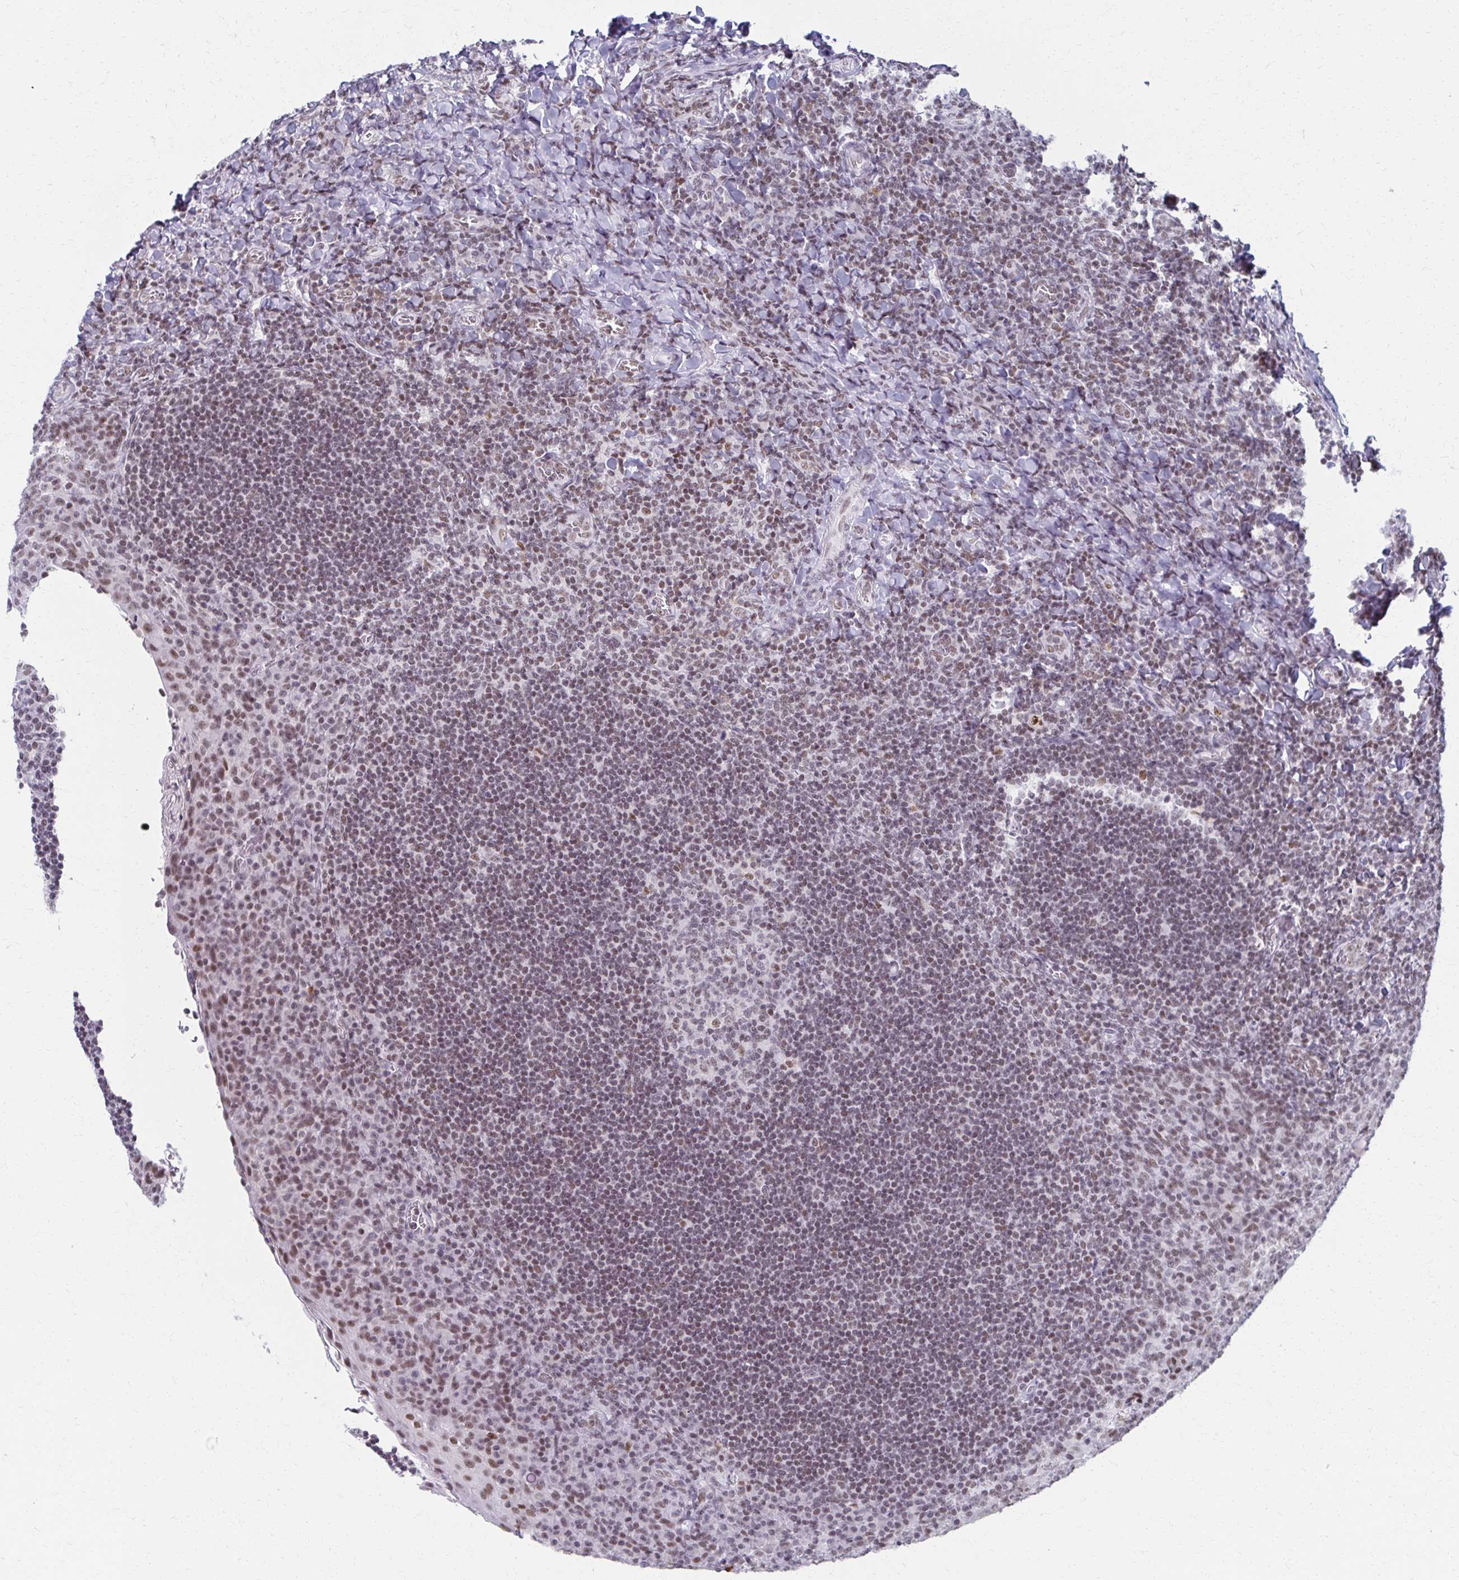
{"staining": {"intensity": "weak", "quantity": "25%-75%", "location": "nuclear"}, "tissue": "tonsil", "cell_type": "Germinal center cells", "image_type": "normal", "snomed": [{"axis": "morphology", "description": "Normal tissue, NOS"}, {"axis": "topography", "description": "Tonsil"}], "caption": "Immunohistochemical staining of unremarkable human tonsil reveals 25%-75% levels of weak nuclear protein positivity in about 25%-75% of germinal center cells.", "gene": "IRF7", "patient": {"sex": "male", "age": 17}}